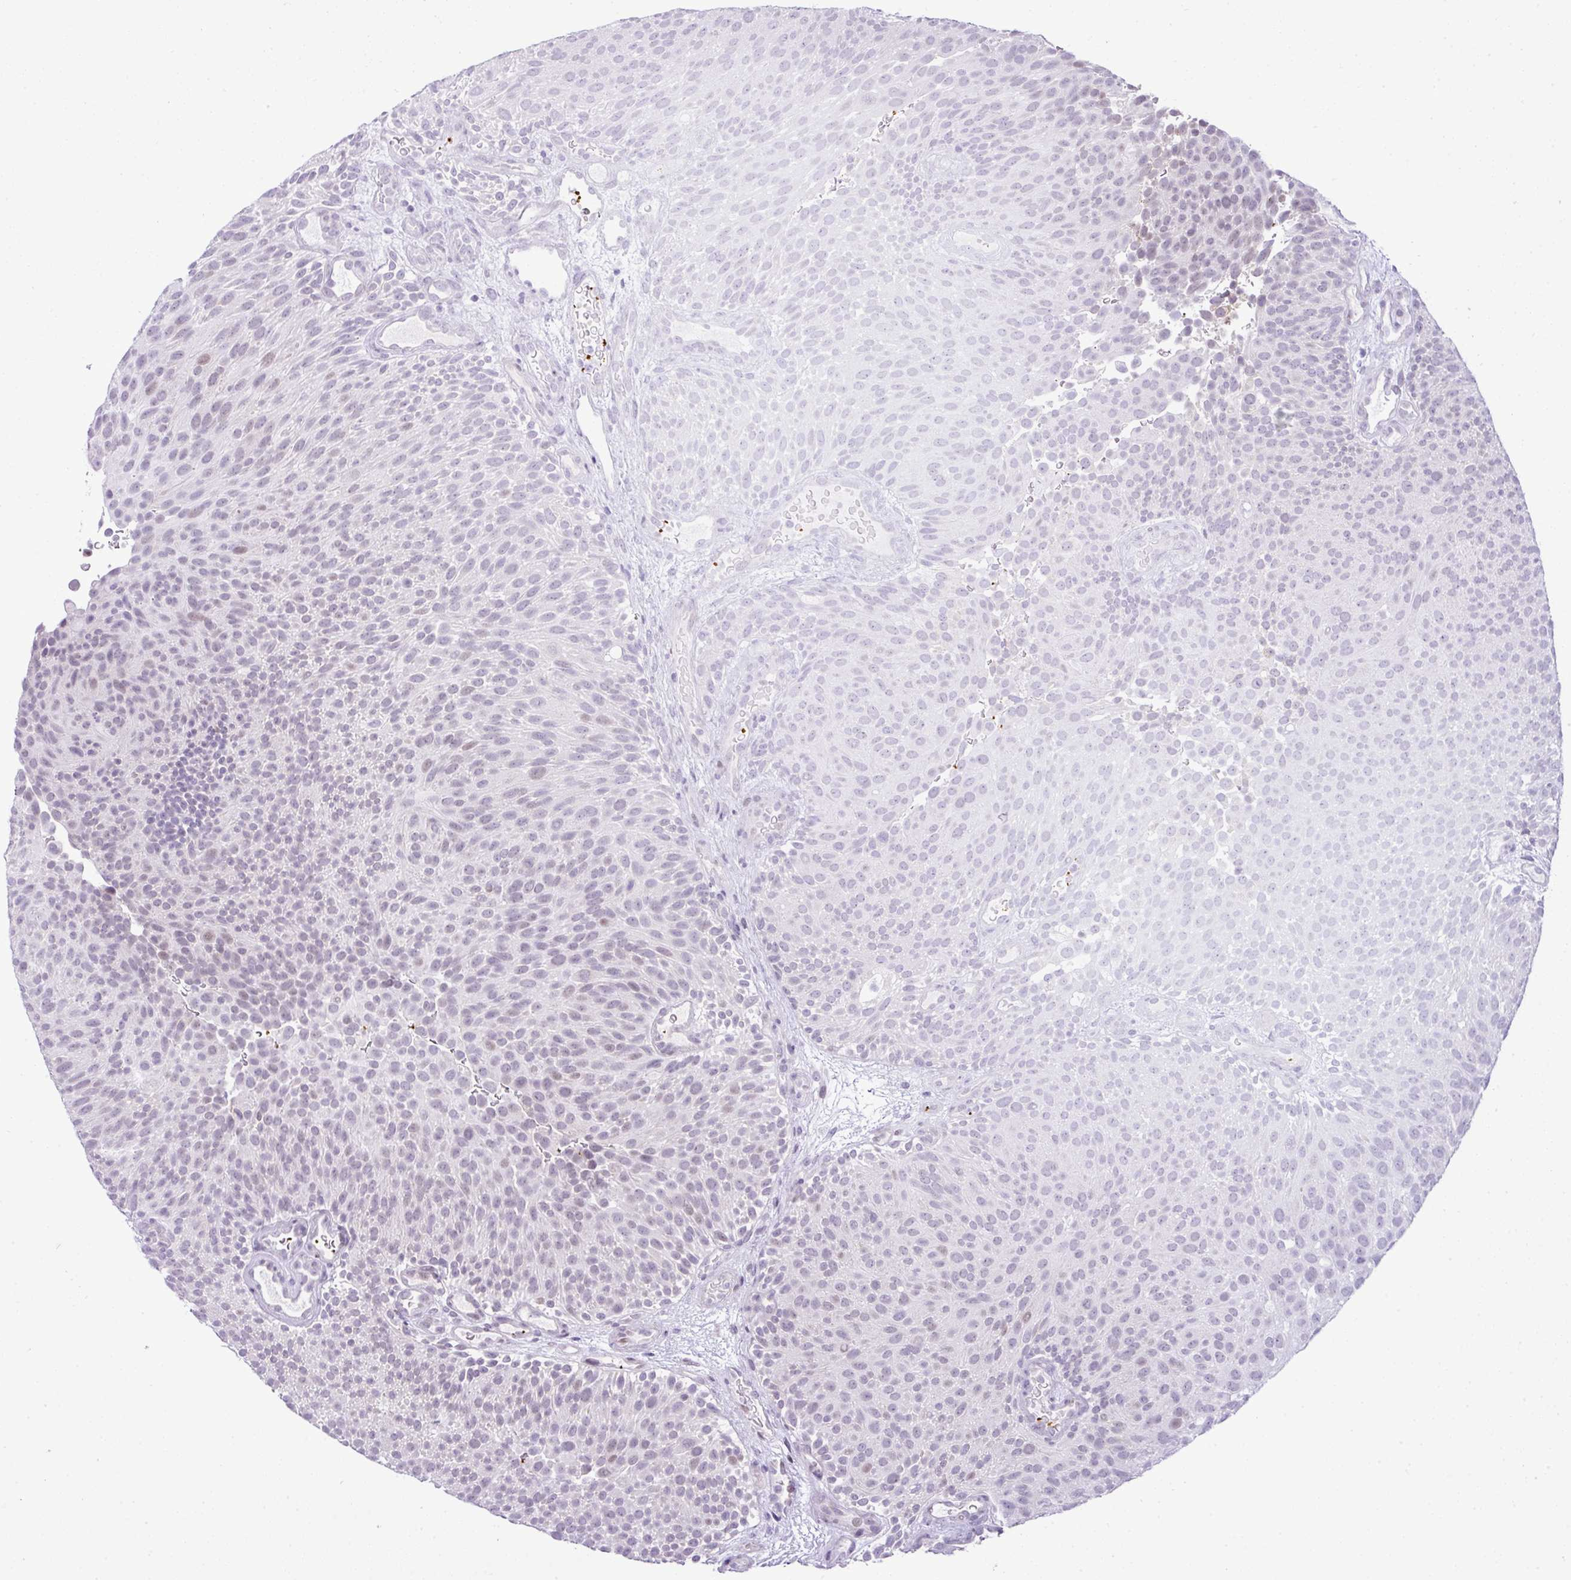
{"staining": {"intensity": "weak", "quantity": "25%-75%", "location": "nuclear"}, "tissue": "urothelial cancer", "cell_type": "Tumor cells", "image_type": "cancer", "snomed": [{"axis": "morphology", "description": "Urothelial carcinoma, Low grade"}, {"axis": "topography", "description": "Urinary bladder"}], "caption": "This histopathology image exhibits urothelial carcinoma (low-grade) stained with IHC to label a protein in brown. The nuclear of tumor cells show weak positivity for the protein. Nuclei are counter-stained blue.", "gene": "CMTM5", "patient": {"sex": "male", "age": 78}}